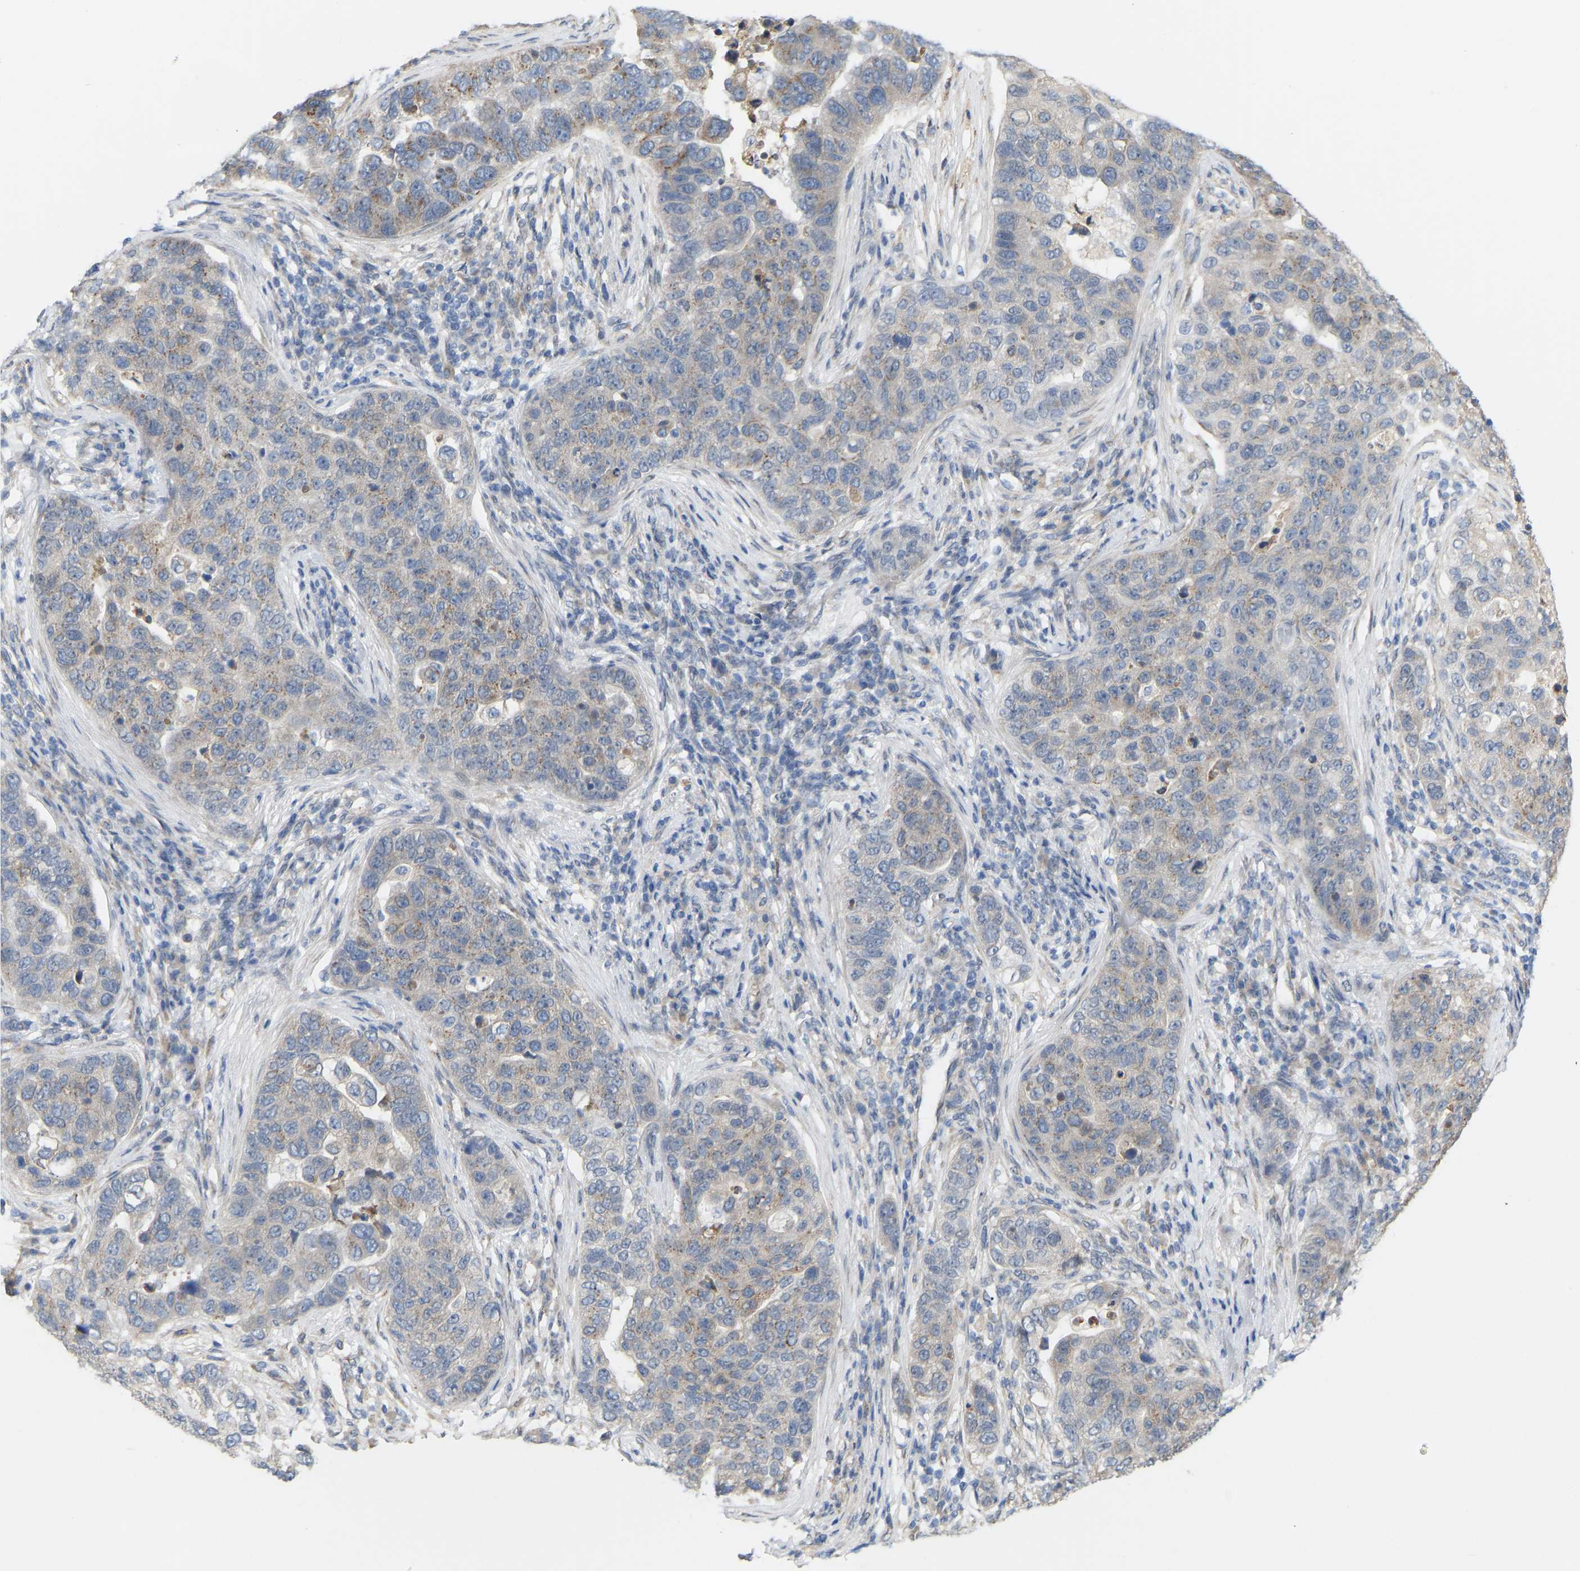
{"staining": {"intensity": "moderate", "quantity": "<25%", "location": "cytoplasmic/membranous"}, "tissue": "pancreatic cancer", "cell_type": "Tumor cells", "image_type": "cancer", "snomed": [{"axis": "morphology", "description": "Adenocarcinoma, NOS"}, {"axis": "topography", "description": "Pancreas"}], "caption": "Immunohistochemical staining of human pancreatic adenocarcinoma shows moderate cytoplasmic/membranous protein staining in approximately <25% of tumor cells.", "gene": "BEND3", "patient": {"sex": "female", "age": 61}}